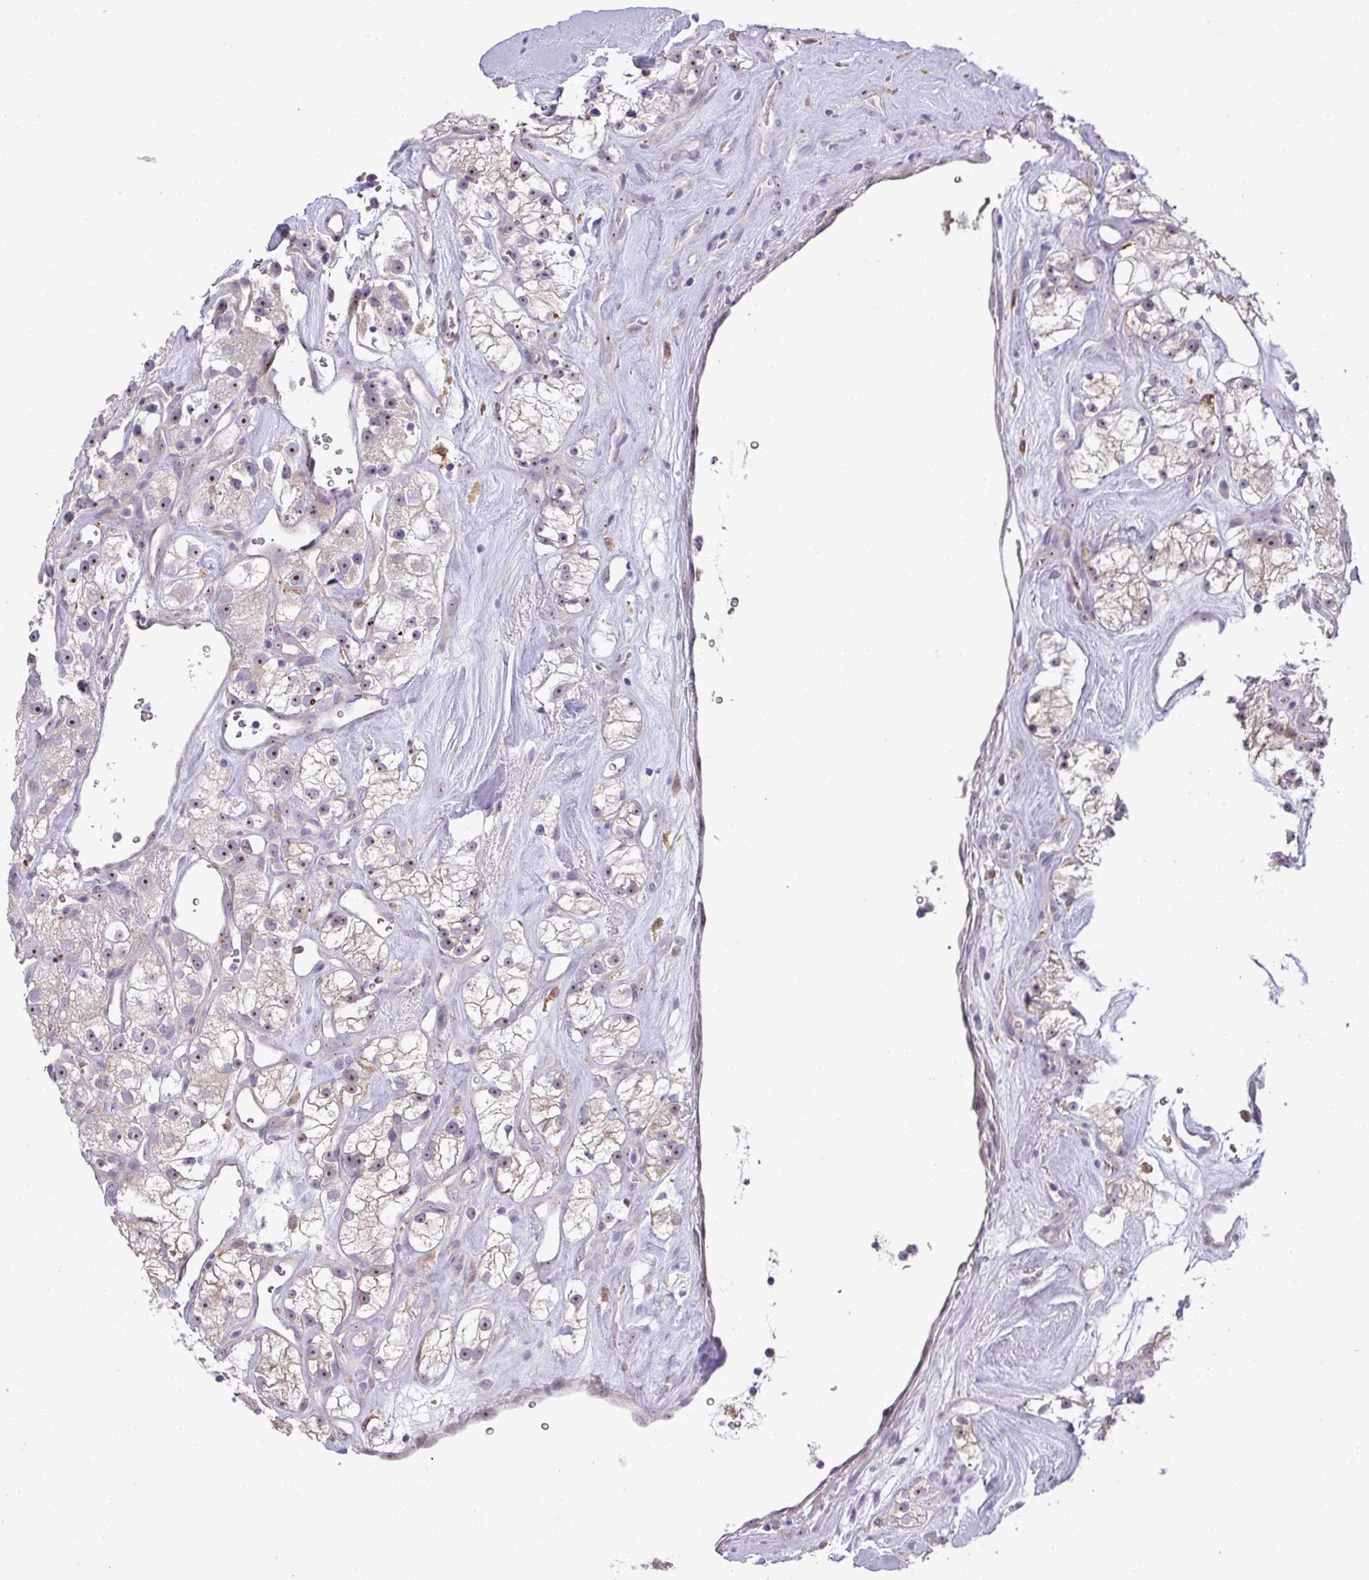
{"staining": {"intensity": "moderate", "quantity": "25%-75%", "location": "nuclear"}, "tissue": "renal cancer", "cell_type": "Tumor cells", "image_type": "cancer", "snomed": [{"axis": "morphology", "description": "Adenocarcinoma, NOS"}, {"axis": "topography", "description": "Kidney"}], "caption": "Protein expression analysis of human renal adenocarcinoma reveals moderate nuclear positivity in about 25%-75% of tumor cells.", "gene": "MAK16", "patient": {"sex": "male", "age": 77}}